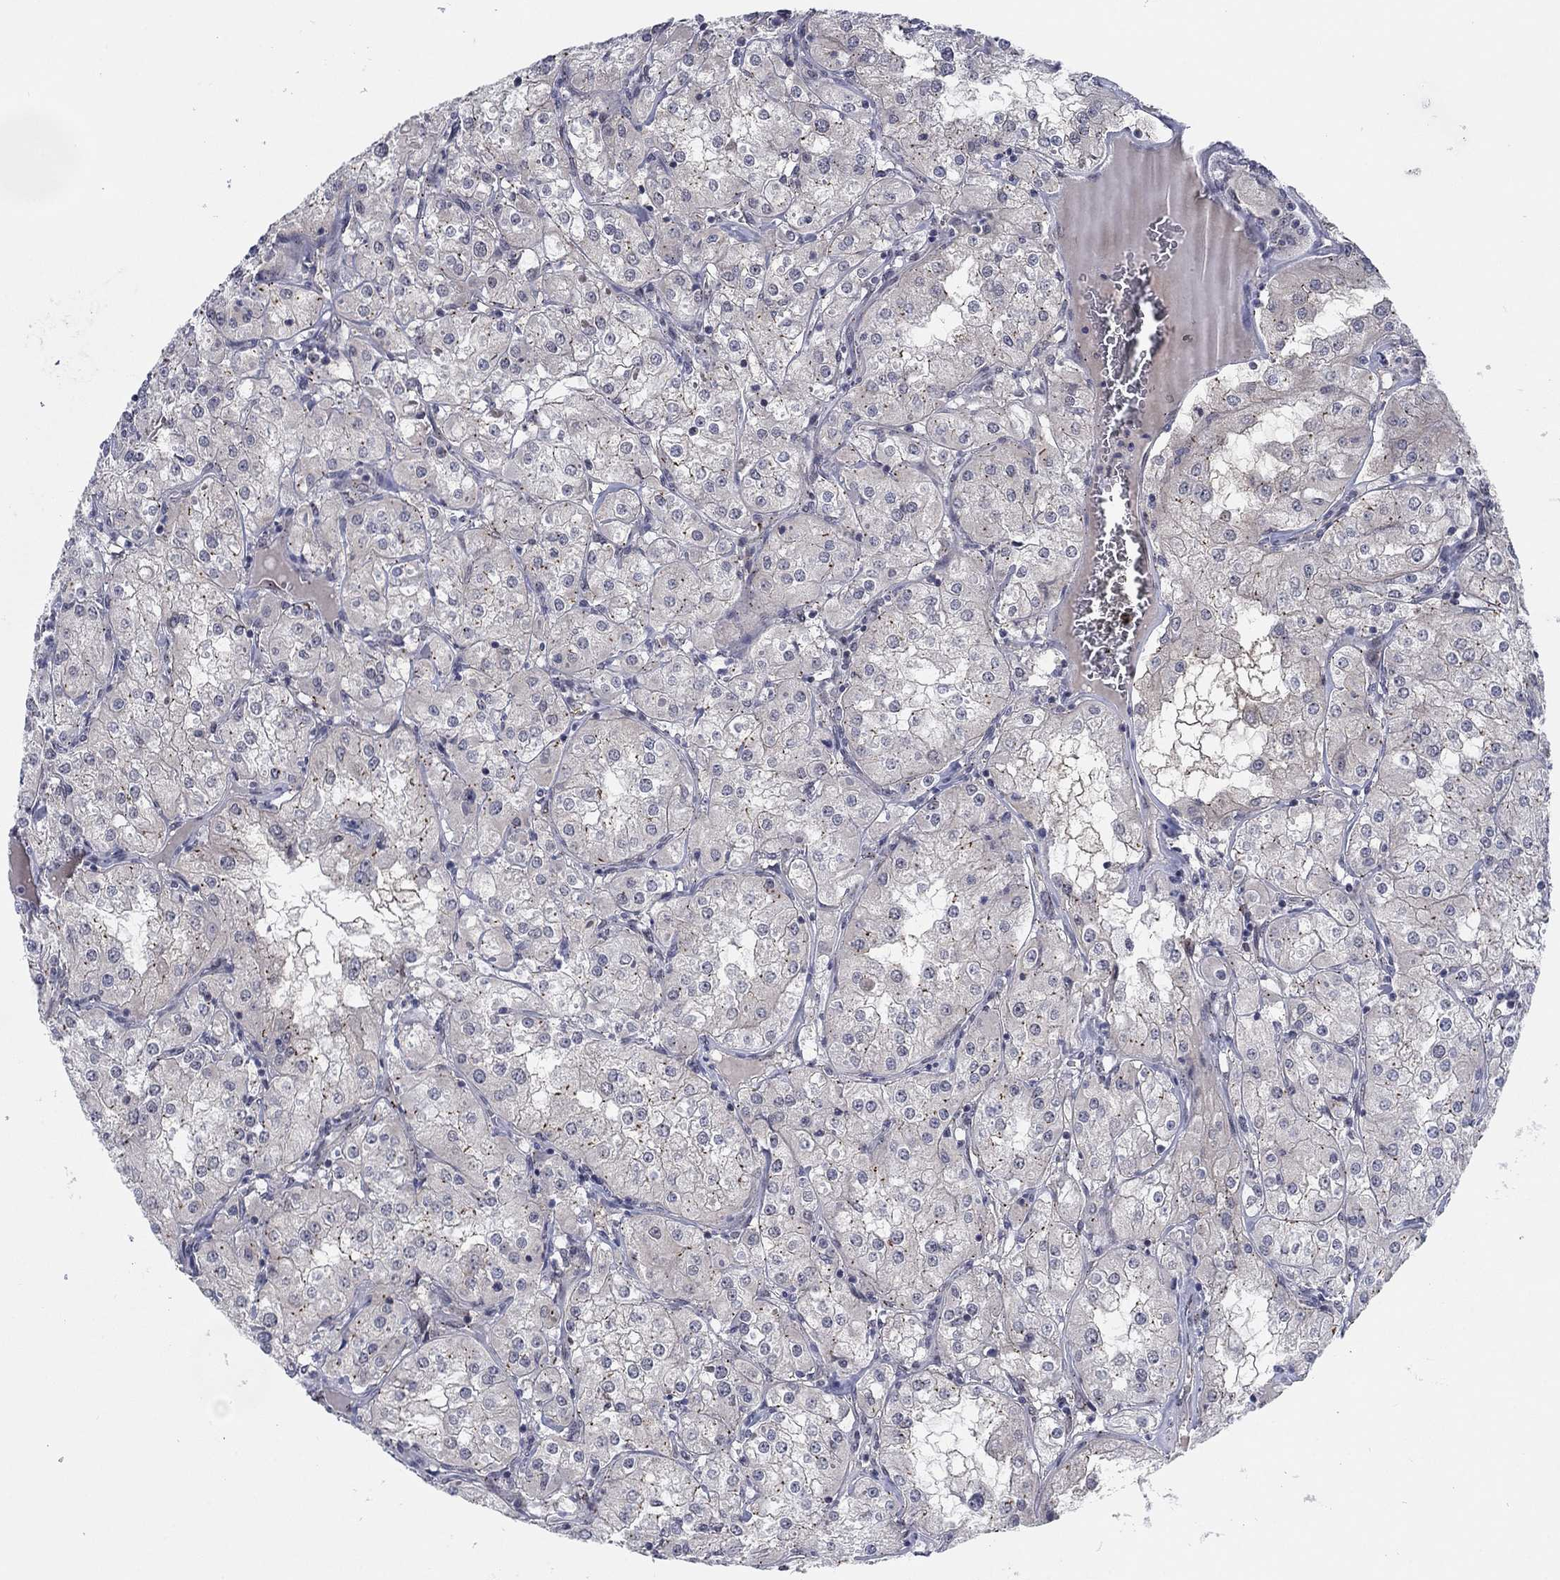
{"staining": {"intensity": "moderate", "quantity": "25%-75%", "location": "cytoplasmic/membranous"}, "tissue": "renal cancer", "cell_type": "Tumor cells", "image_type": "cancer", "snomed": [{"axis": "morphology", "description": "Adenocarcinoma, NOS"}, {"axis": "topography", "description": "Kidney"}], "caption": "Immunohistochemical staining of renal adenocarcinoma displays medium levels of moderate cytoplasmic/membranous staining in approximately 25%-75% of tumor cells.", "gene": "SH3RF1", "patient": {"sex": "male", "age": 77}}